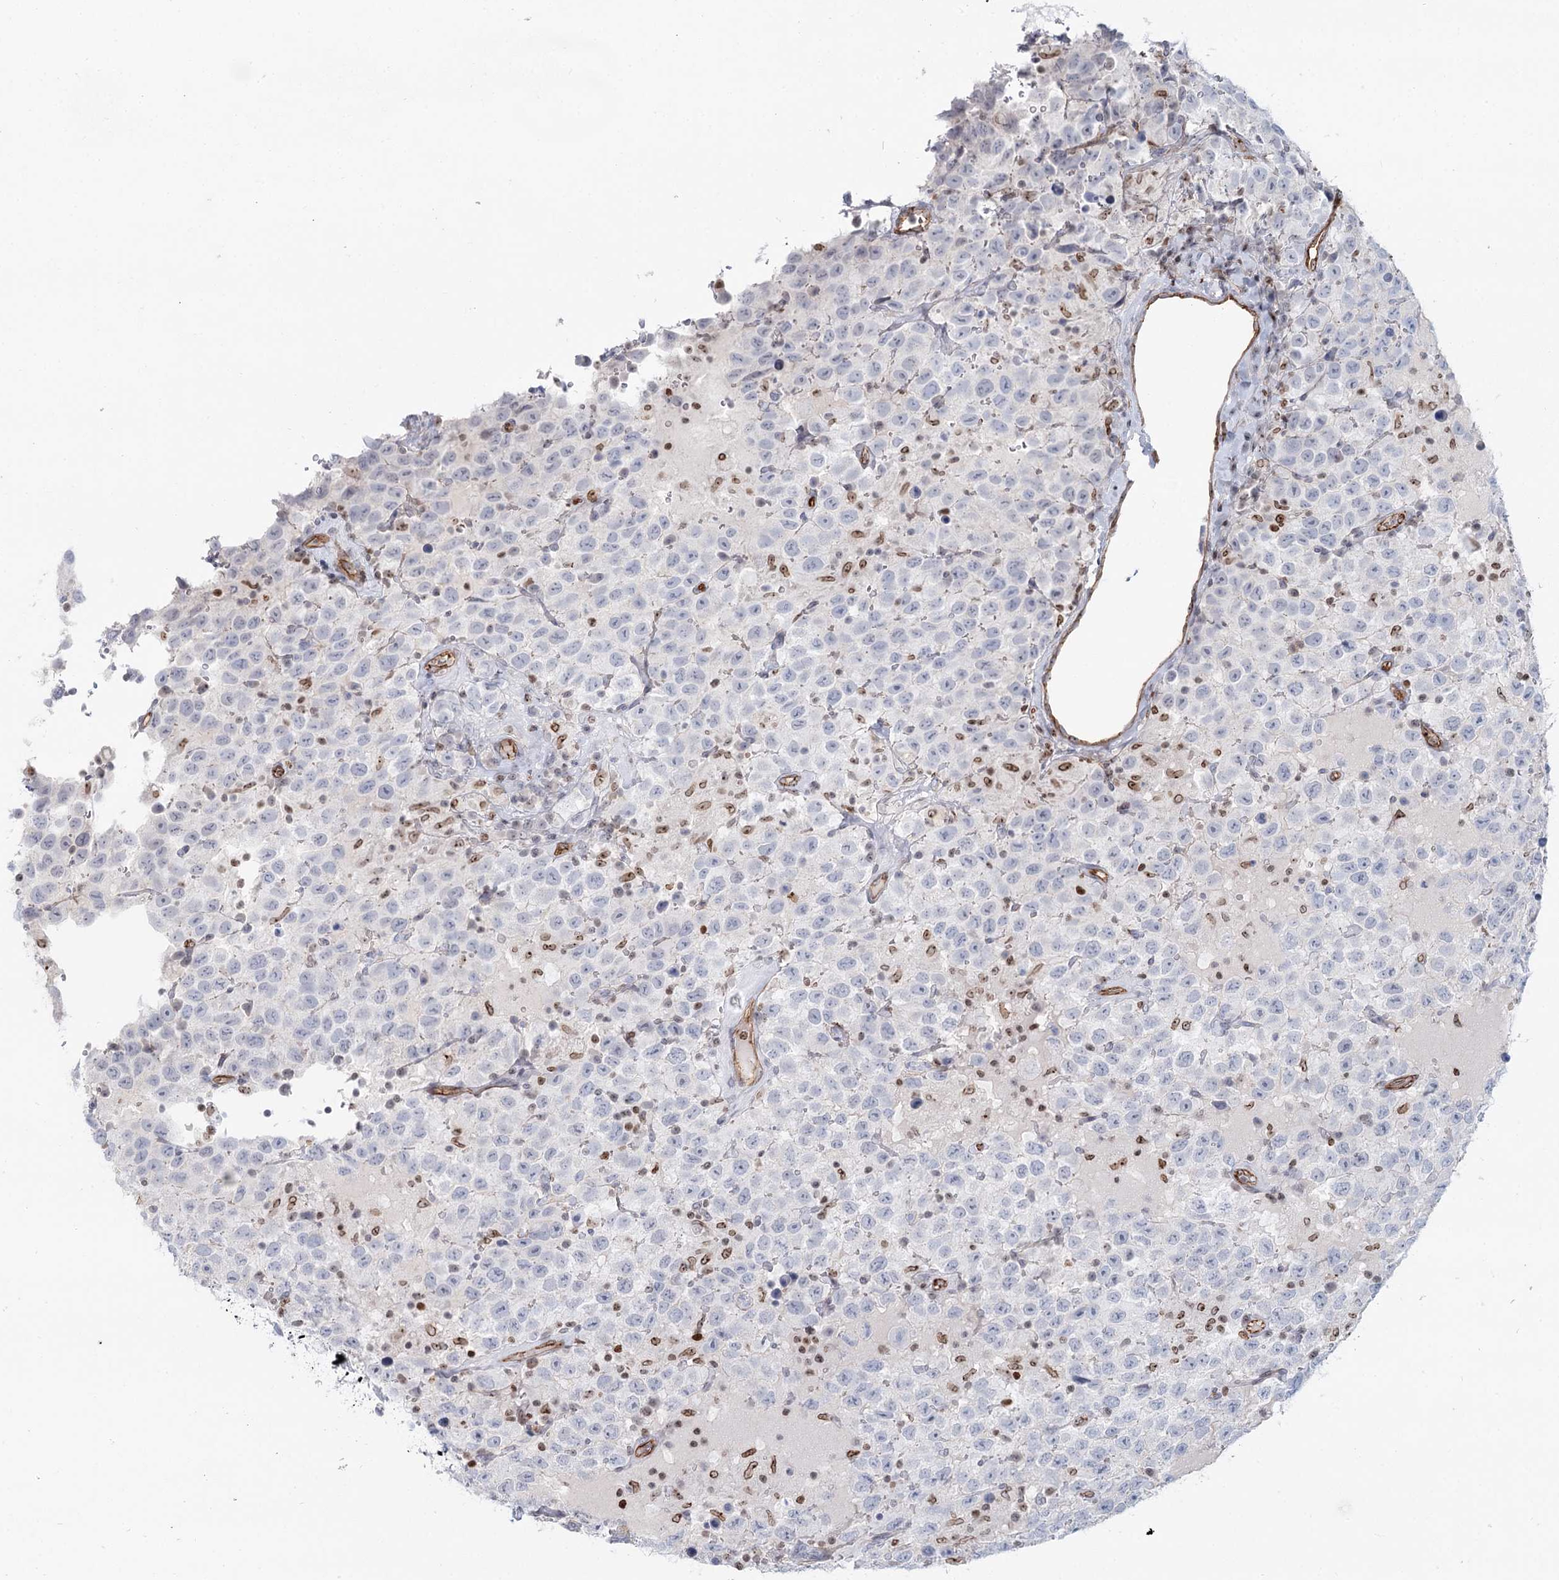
{"staining": {"intensity": "negative", "quantity": "none", "location": "none"}, "tissue": "testis cancer", "cell_type": "Tumor cells", "image_type": "cancer", "snomed": [{"axis": "morphology", "description": "Seminoma, NOS"}, {"axis": "topography", "description": "Testis"}], "caption": "Tumor cells show no significant expression in testis cancer (seminoma).", "gene": "ZFYVE28", "patient": {"sex": "male", "age": 41}}